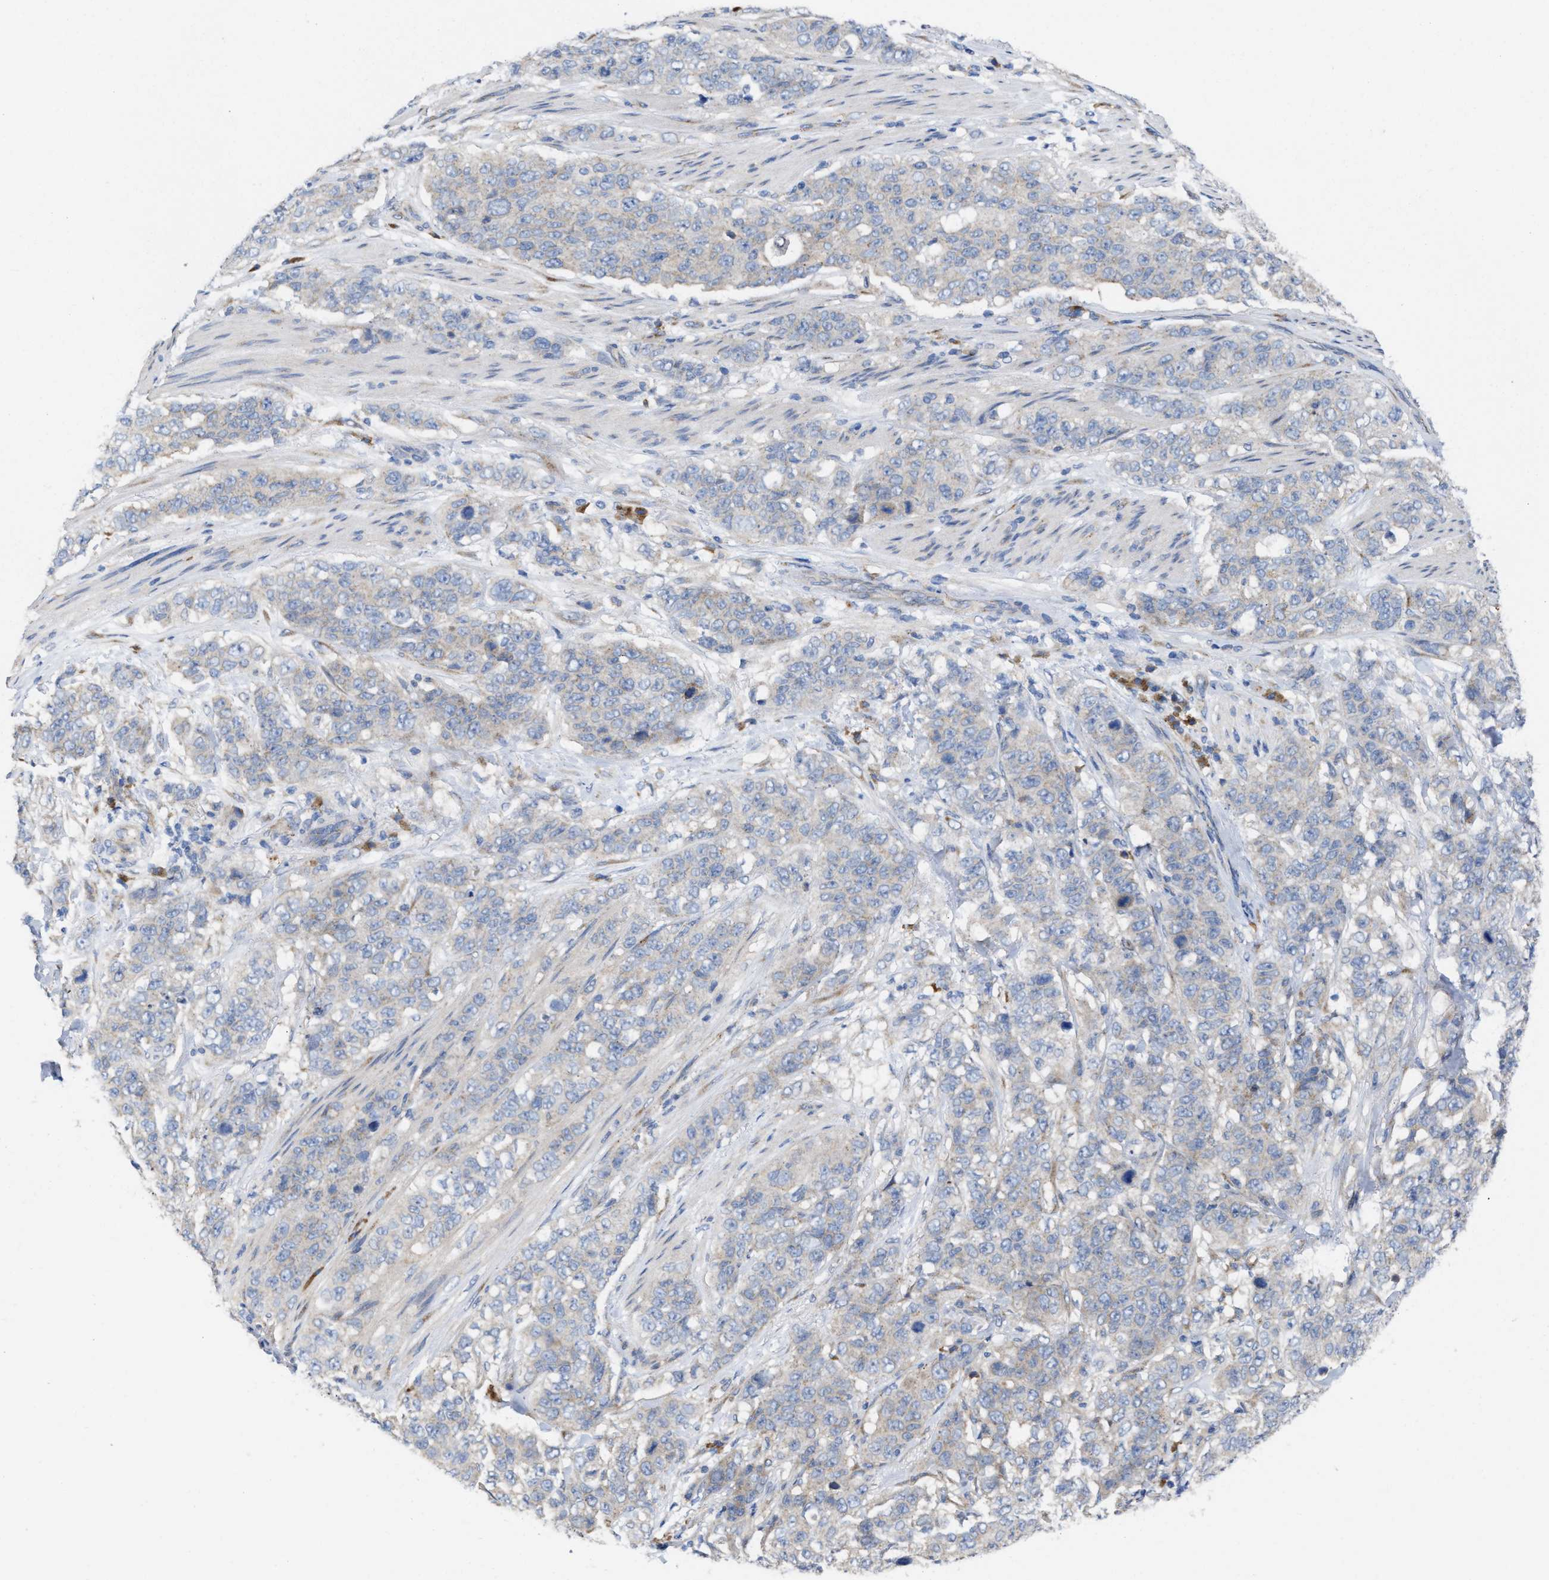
{"staining": {"intensity": "negative", "quantity": "none", "location": "none"}, "tissue": "stomach cancer", "cell_type": "Tumor cells", "image_type": "cancer", "snomed": [{"axis": "morphology", "description": "Adenocarcinoma, NOS"}, {"axis": "topography", "description": "Stomach"}], "caption": "Tumor cells are negative for brown protein staining in stomach cancer (adenocarcinoma).", "gene": "PPP1R15A", "patient": {"sex": "male", "age": 48}}